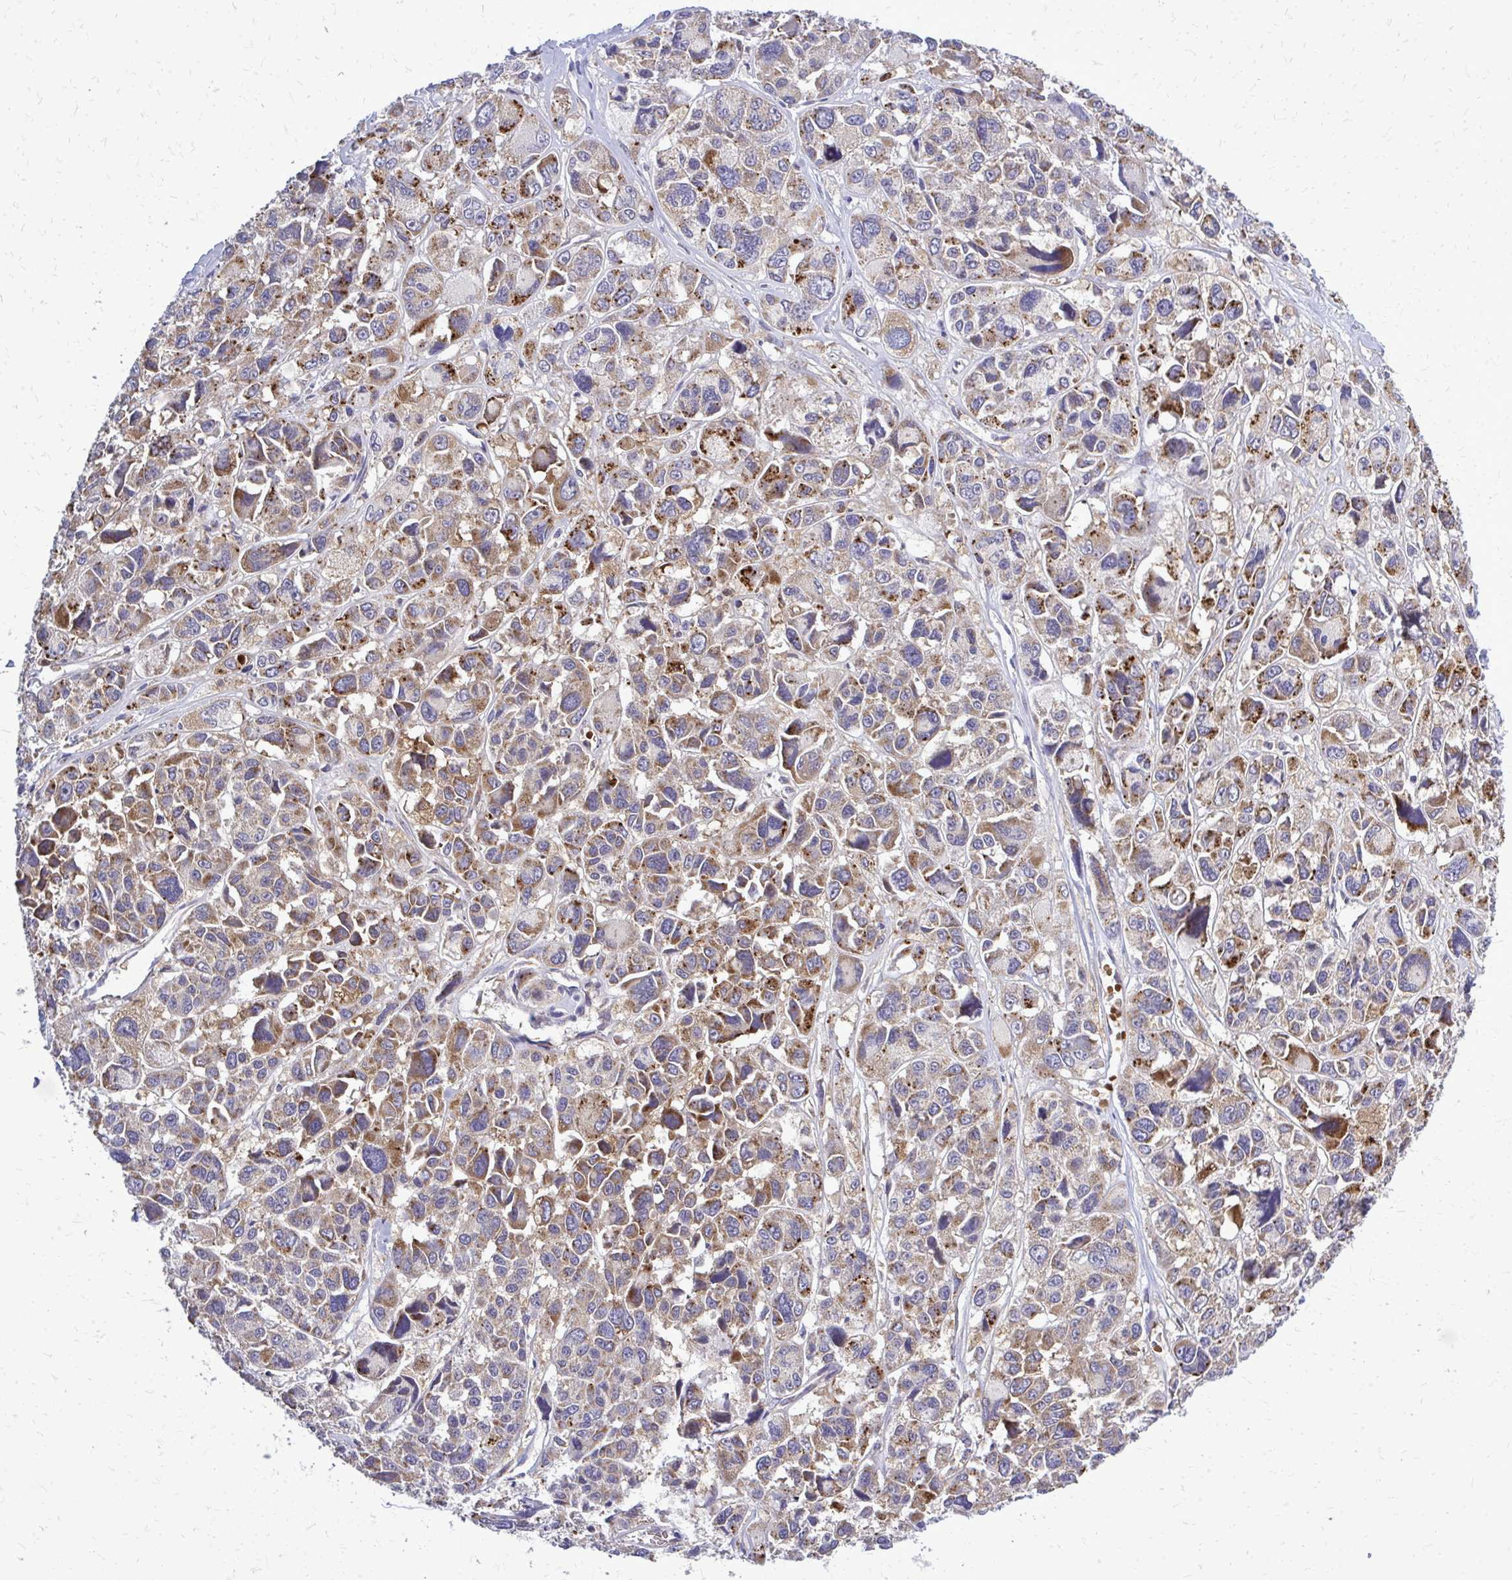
{"staining": {"intensity": "moderate", "quantity": ">75%", "location": "cytoplasmic/membranous"}, "tissue": "melanoma", "cell_type": "Tumor cells", "image_type": "cancer", "snomed": [{"axis": "morphology", "description": "Malignant melanoma, NOS"}, {"axis": "topography", "description": "Skin"}], "caption": "Melanoma stained with a brown dye exhibits moderate cytoplasmic/membranous positive staining in approximately >75% of tumor cells.", "gene": "PDK4", "patient": {"sex": "female", "age": 66}}